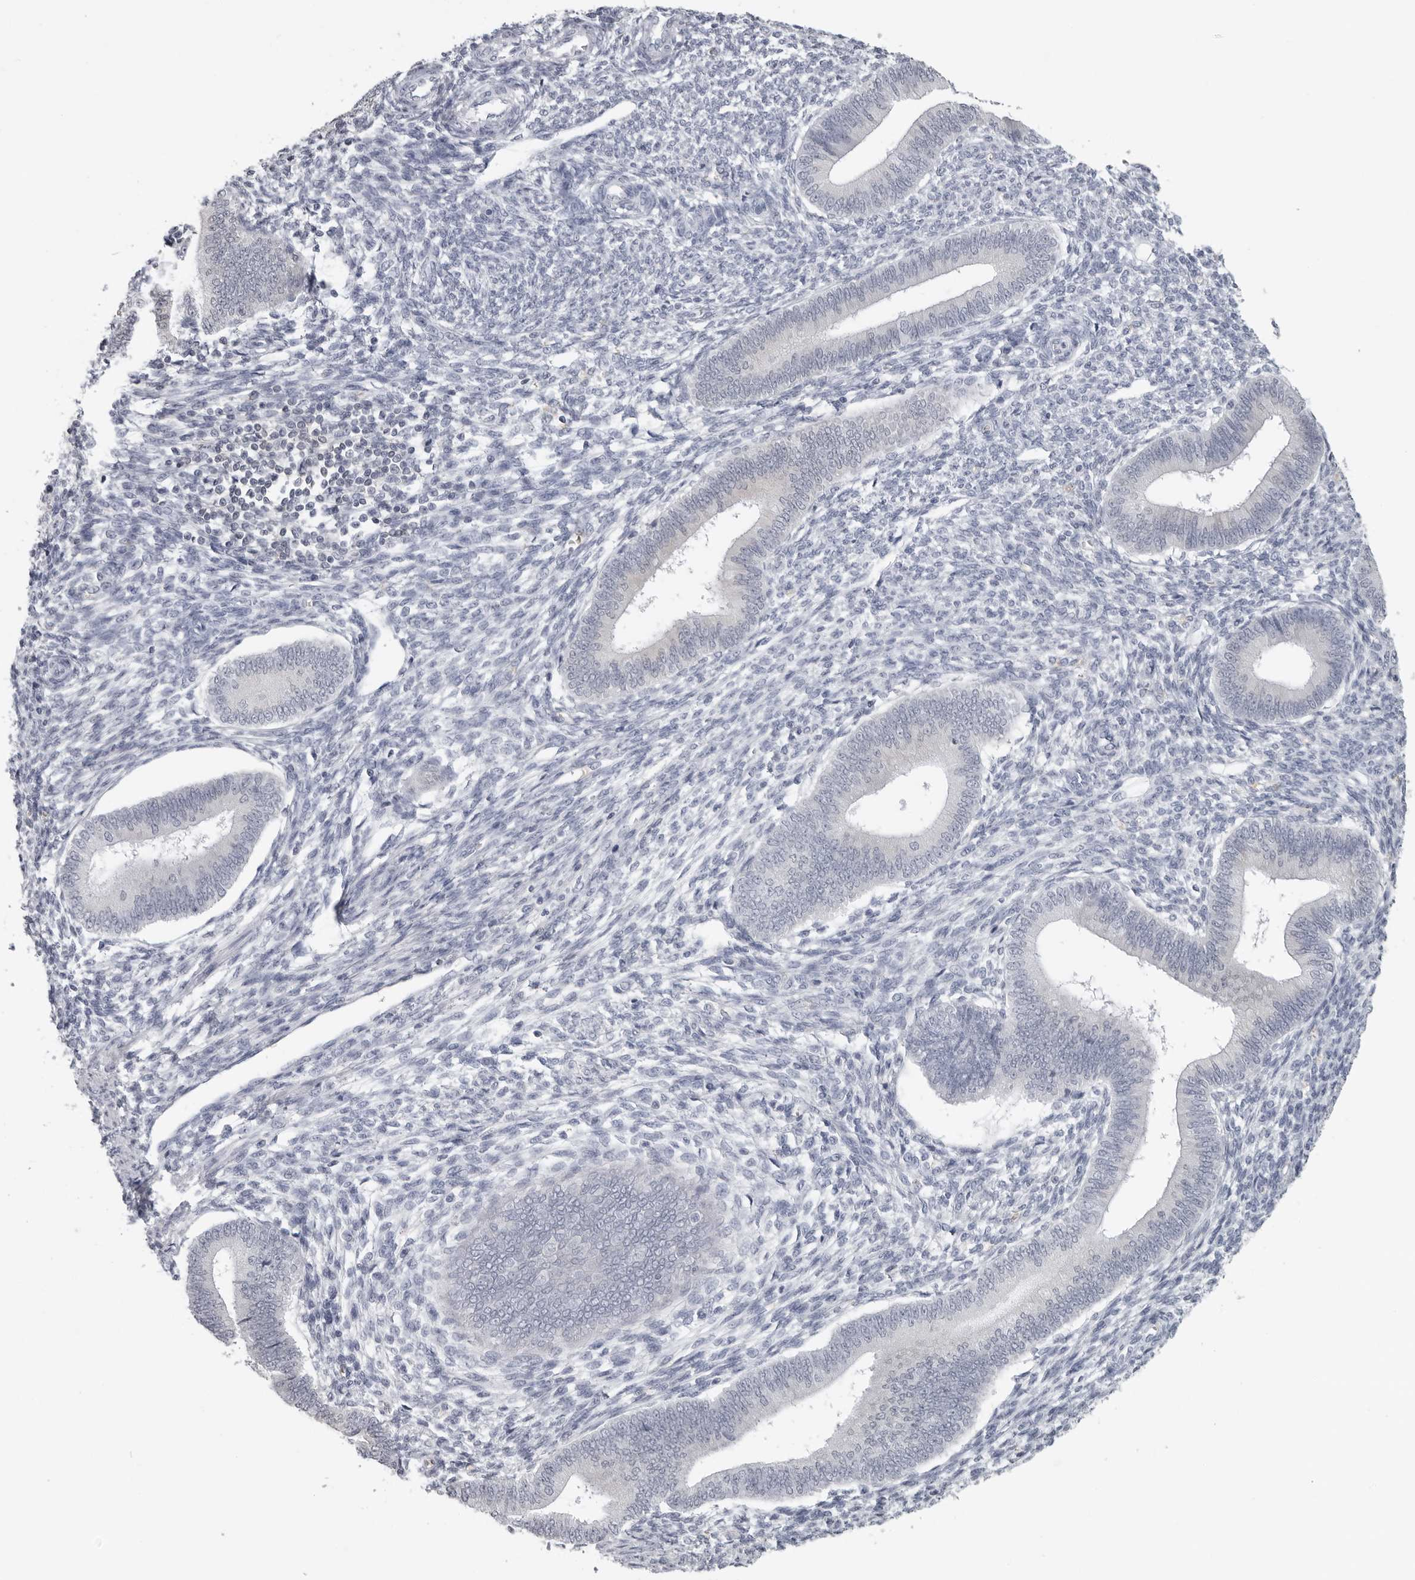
{"staining": {"intensity": "negative", "quantity": "none", "location": "none"}, "tissue": "endometrium", "cell_type": "Cells in endometrial stroma", "image_type": "normal", "snomed": [{"axis": "morphology", "description": "Normal tissue, NOS"}, {"axis": "topography", "description": "Endometrium"}], "caption": "Immunohistochemistry (IHC) micrograph of unremarkable endometrium stained for a protein (brown), which displays no expression in cells in endometrial stroma. (Brightfield microscopy of DAB (3,3'-diaminobenzidine) immunohistochemistry (IHC) at high magnification).", "gene": "EPB41", "patient": {"sex": "female", "age": 46}}